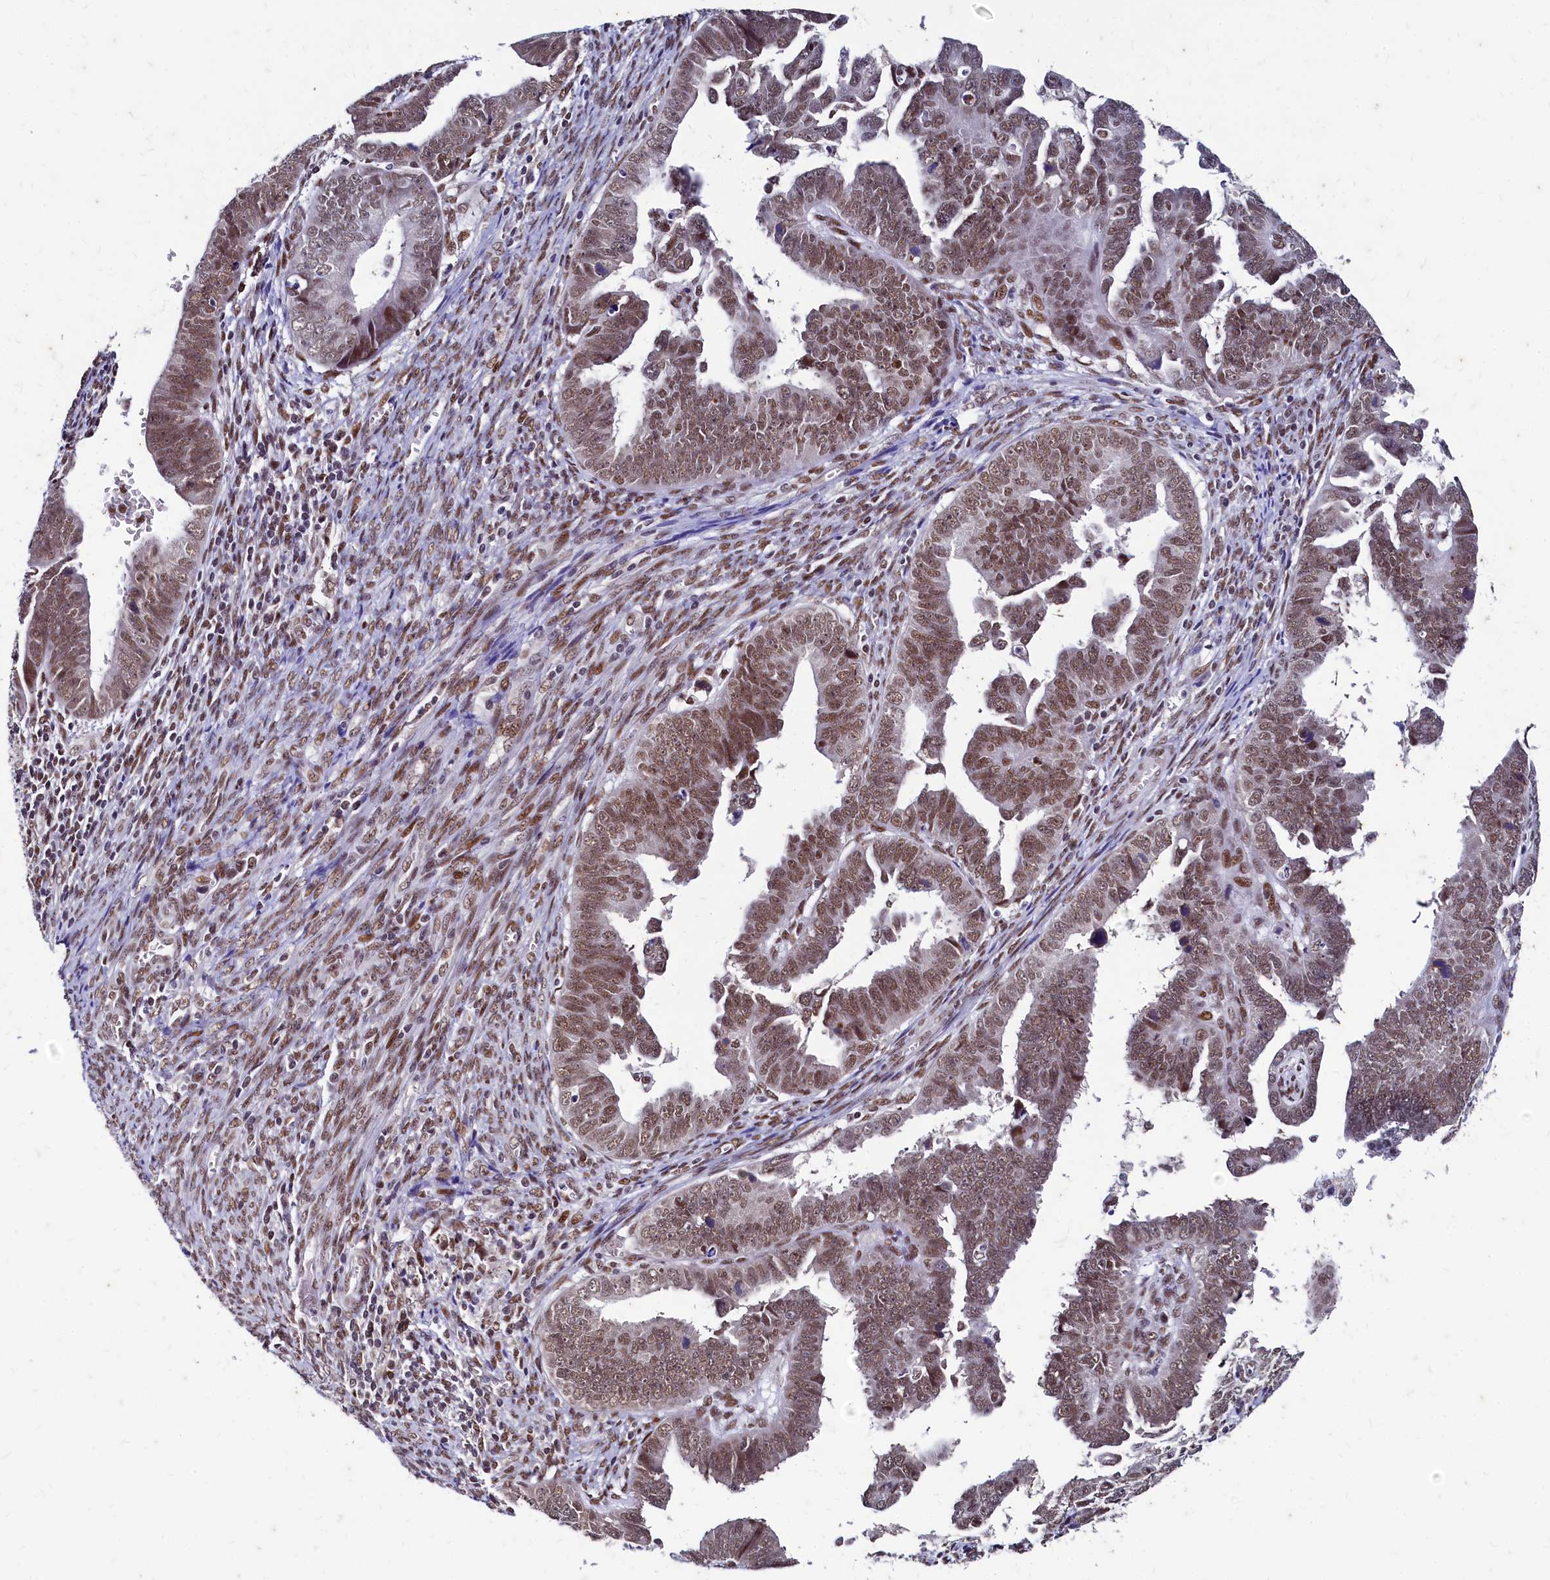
{"staining": {"intensity": "moderate", "quantity": ">75%", "location": "nuclear"}, "tissue": "endometrial cancer", "cell_type": "Tumor cells", "image_type": "cancer", "snomed": [{"axis": "morphology", "description": "Adenocarcinoma, NOS"}, {"axis": "topography", "description": "Endometrium"}], "caption": "Endometrial adenocarcinoma stained with DAB (3,3'-diaminobenzidine) immunohistochemistry reveals medium levels of moderate nuclear expression in approximately >75% of tumor cells.", "gene": "CPSF7", "patient": {"sex": "female", "age": 75}}